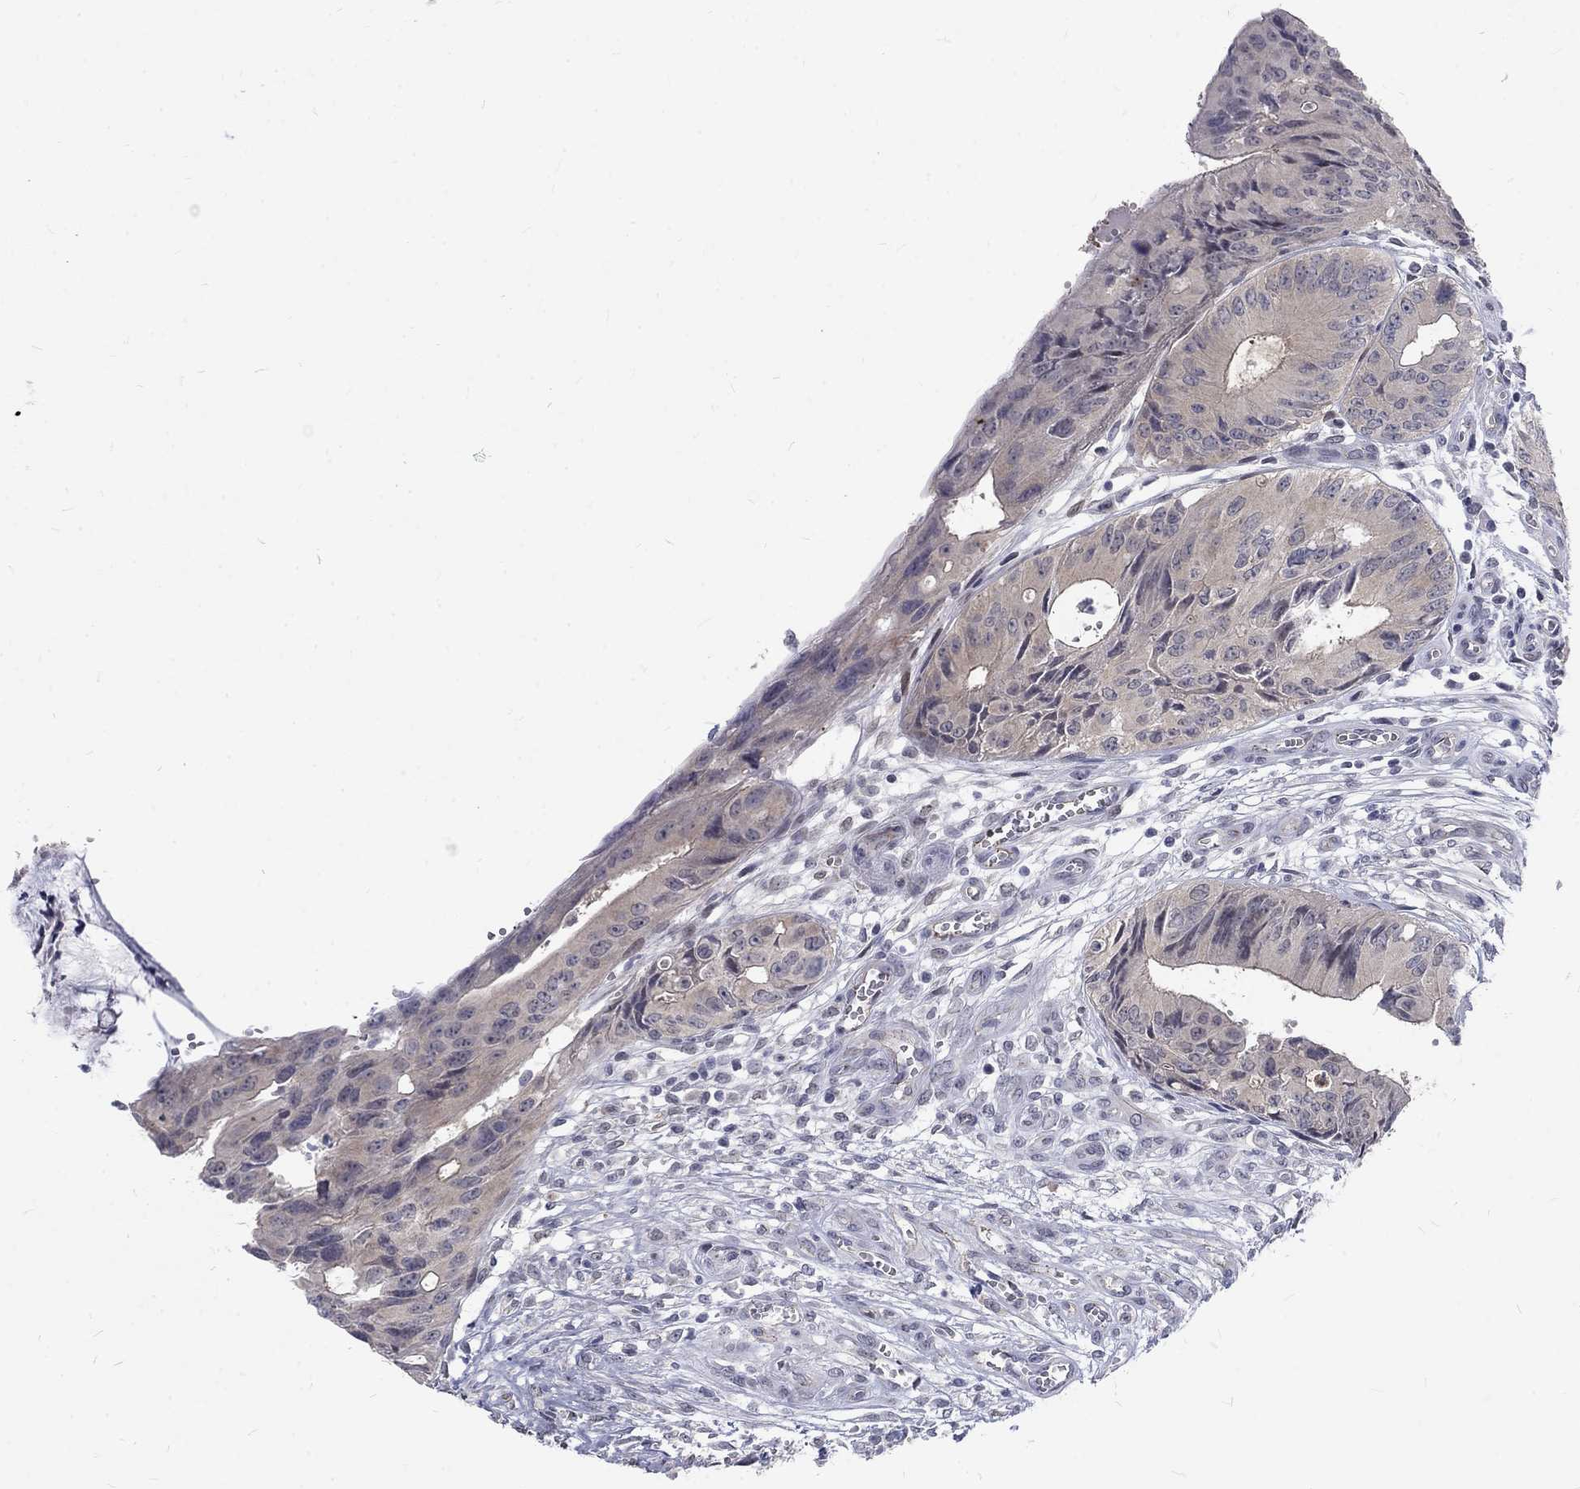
{"staining": {"intensity": "negative", "quantity": "none", "location": "none"}, "tissue": "colorectal cancer", "cell_type": "Tumor cells", "image_type": "cancer", "snomed": [{"axis": "morphology", "description": "Normal tissue, NOS"}, {"axis": "morphology", "description": "Adenocarcinoma, NOS"}, {"axis": "topography", "description": "Colon"}], "caption": "An IHC photomicrograph of colorectal cancer (adenocarcinoma) is shown. There is no staining in tumor cells of colorectal cancer (adenocarcinoma). (Immunohistochemistry (ihc), brightfield microscopy, high magnification).", "gene": "PHKA1", "patient": {"sex": "male", "age": 65}}